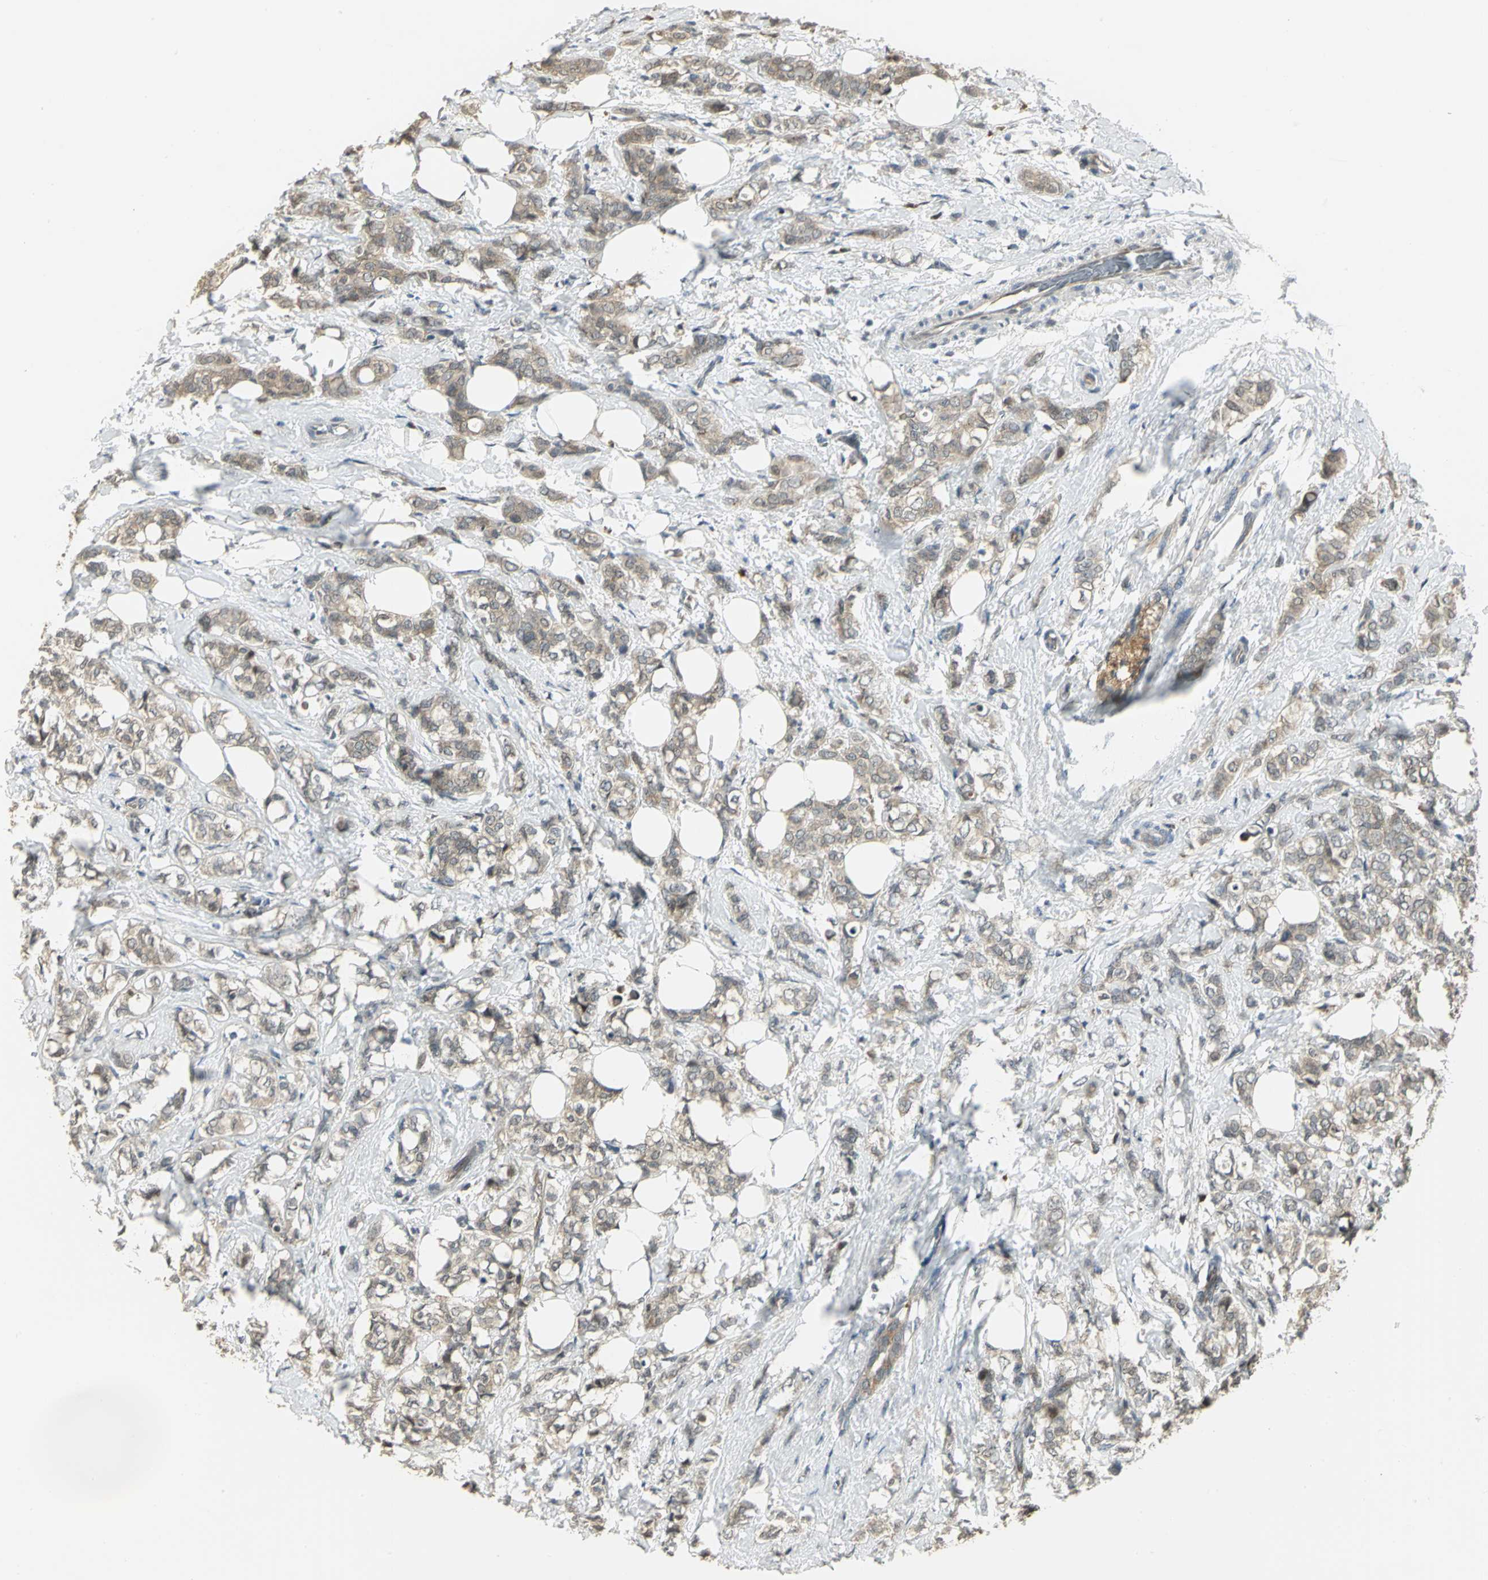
{"staining": {"intensity": "moderate", "quantity": ">75%", "location": "cytoplasmic/membranous"}, "tissue": "breast cancer", "cell_type": "Tumor cells", "image_type": "cancer", "snomed": [{"axis": "morphology", "description": "Lobular carcinoma"}, {"axis": "topography", "description": "Breast"}], "caption": "About >75% of tumor cells in human breast cancer display moderate cytoplasmic/membranous protein positivity as visualized by brown immunohistochemical staining.", "gene": "PSMC4", "patient": {"sex": "female", "age": 60}}